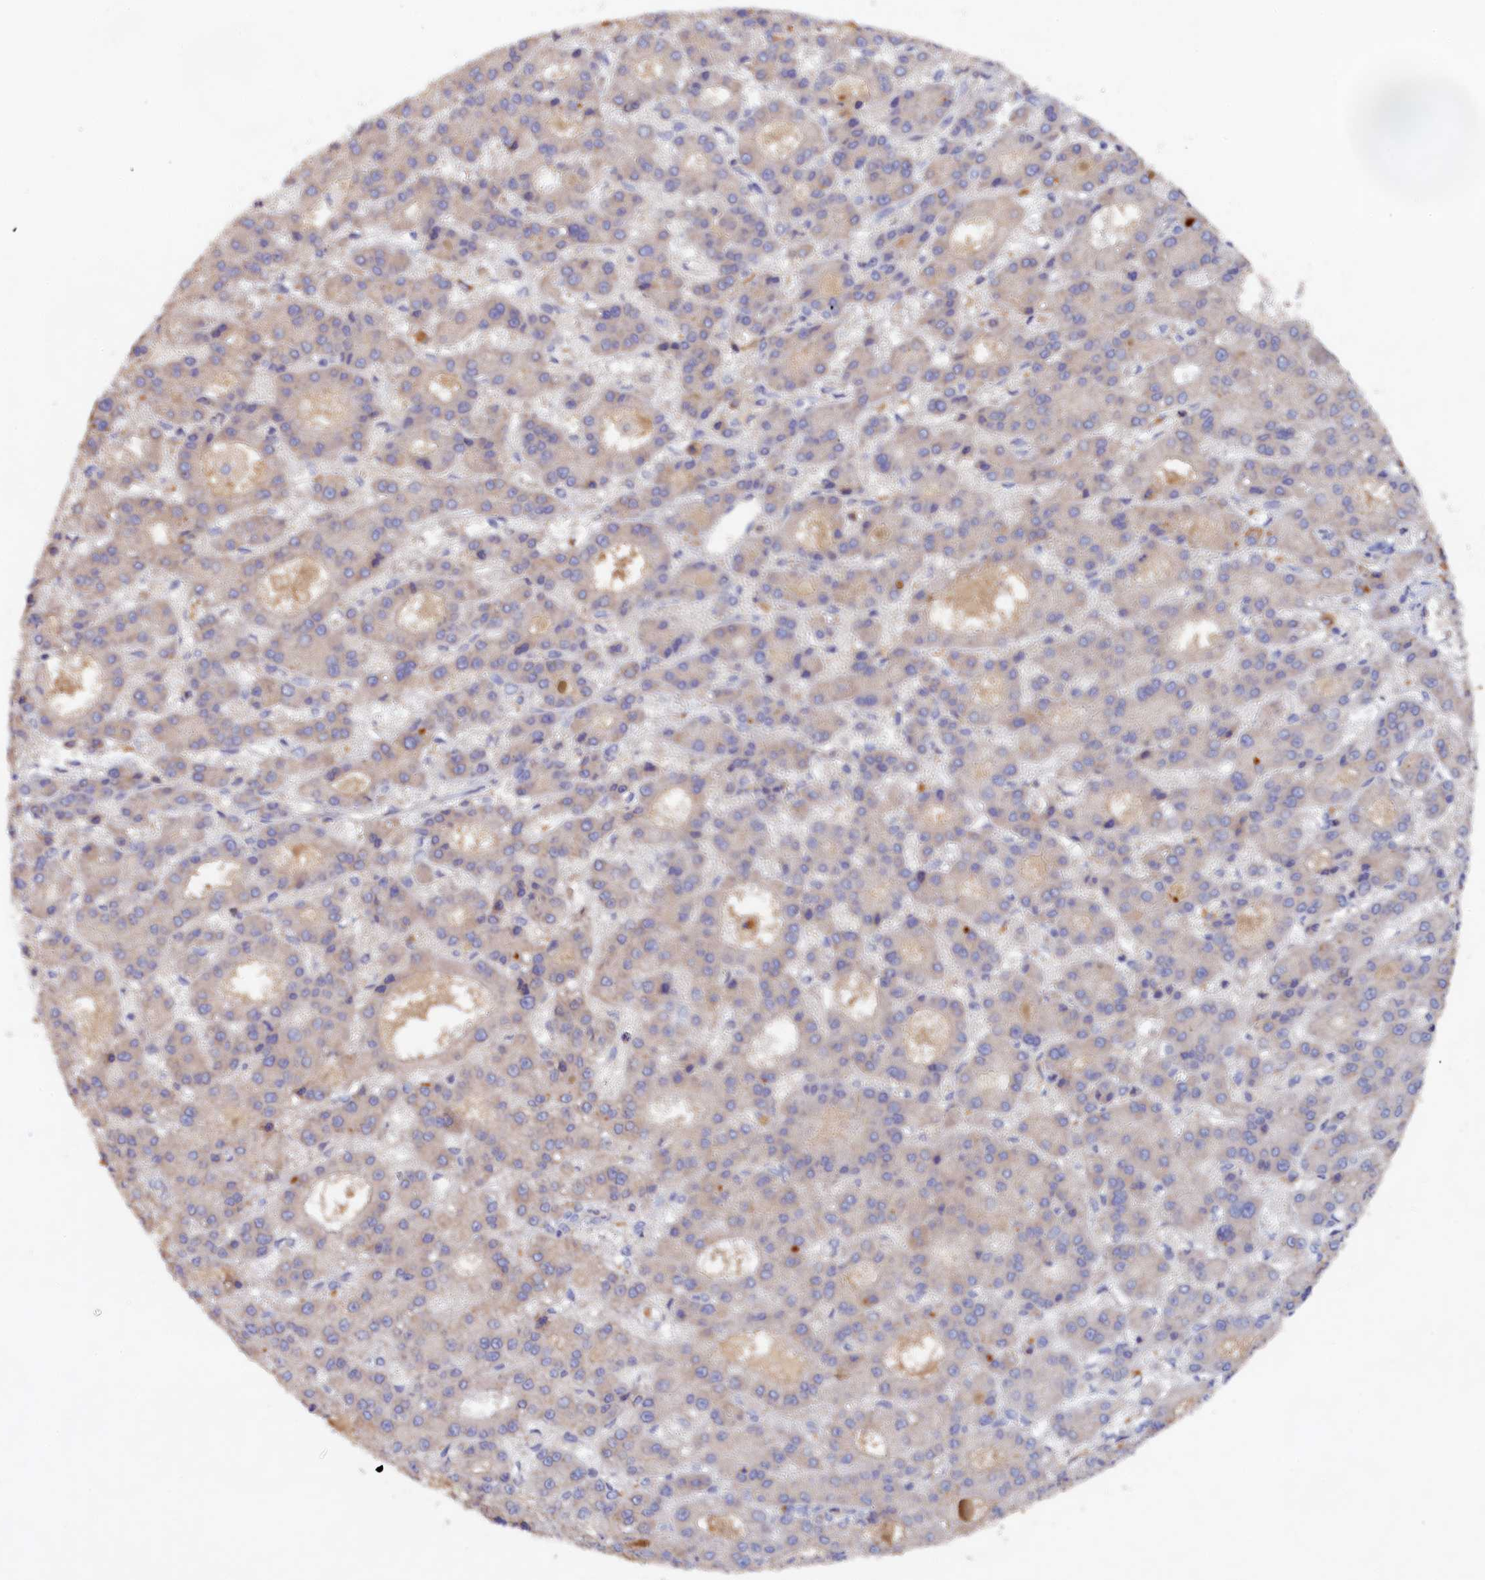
{"staining": {"intensity": "negative", "quantity": "none", "location": "none"}, "tissue": "liver cancer", "cell_type": "Tumor cells", "image_type": "cancer", "snomed": [{"axis": "morphology", "description": "Carcinoma, Hepatocellular, NOS"}, {"axis": "topography", "description": "Liver"}], "caption": "IHC image of neoplastic tissue: human liver cancer stained with DAB reveals no significant protein expression in tumor cells. (Brightfield microscopy of DAB immunohistochemistry (IHC) at high magnification).", "gene": "CELF5", "patient": {"sex": "male", "age": 70}}